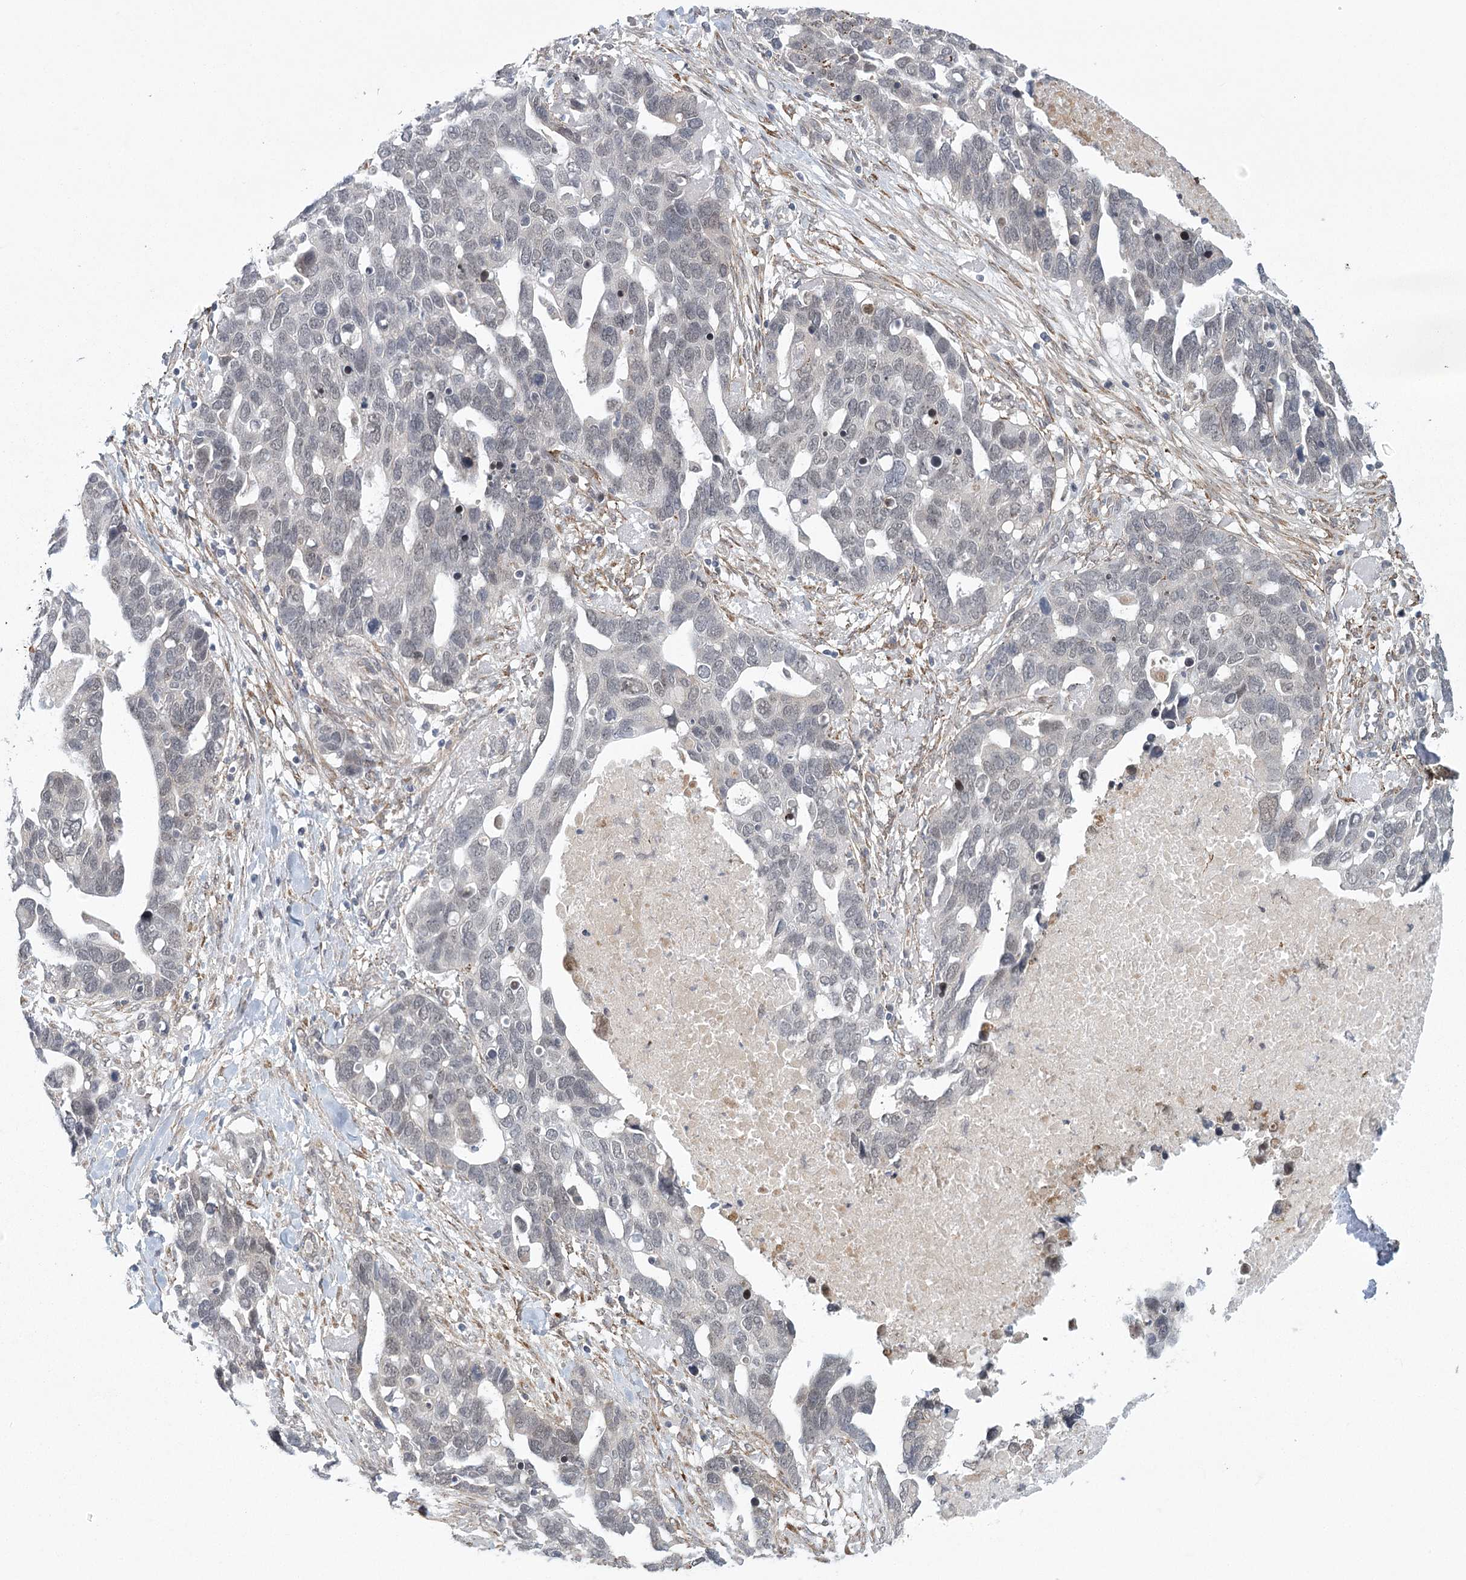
{"staining": {"intensity": "negative", "quantity": "none", "location": "none"}, "tissue": "ovarian cancer", "cell_type": "Tumor cells", "image_type": "cancer", "snomed": [{"axis": "morphology", "description": "Cystadenocarcinoma, serous, NOS"}, {"axis": "topography", "description": "Ovary"}], "caption": "Tumor cells show no significant protein positivity in ovarian cancer. (Brightfield microscopy of DAB immunohistochemistry (IHC) at high magnification).", "gene": "MED28", "patient": {"sex": "female", "age": 54}}